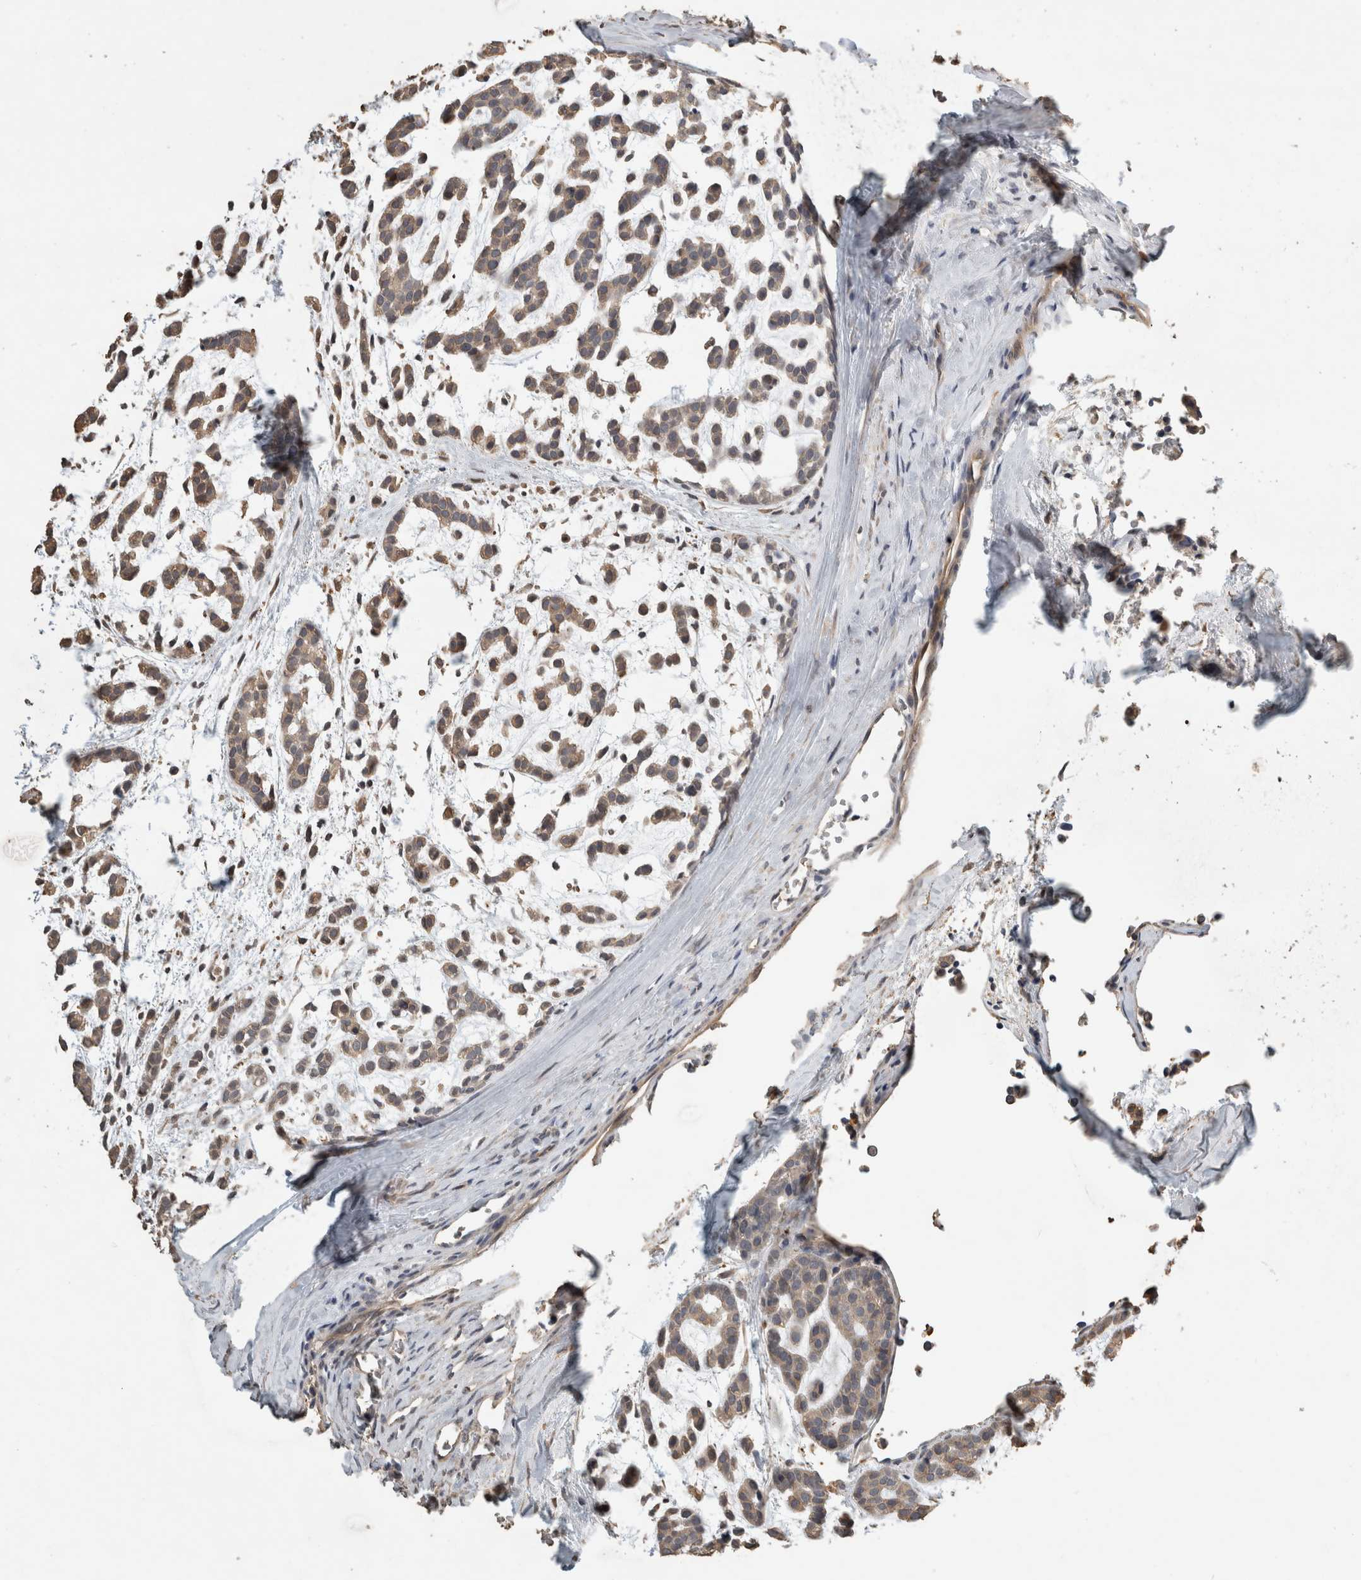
{"staining": {"intensity": "weak", "quantity": ">75%", "location": "cytoplasmic/membranous"}, "tissue": "head and neck cancer", "cell_type": "Tumor cells", "image_type": "cancer", "snomed": [{"axis": "morphology", "description": "Adenocarcinoma, NOS"}, {"axis": "morphology", "description": "Adenoma, NOS"}, {"axis": "topography", "description": "Head-Neck"}], "caption": "Weak cytoplasmic/membranous positivity for a protein is seen in about >75% of tumor cells of head and neck adenoma using immunohistochemistry.", "gene": "RHPN1", "patient": {"sex": "female", "age": 55}}